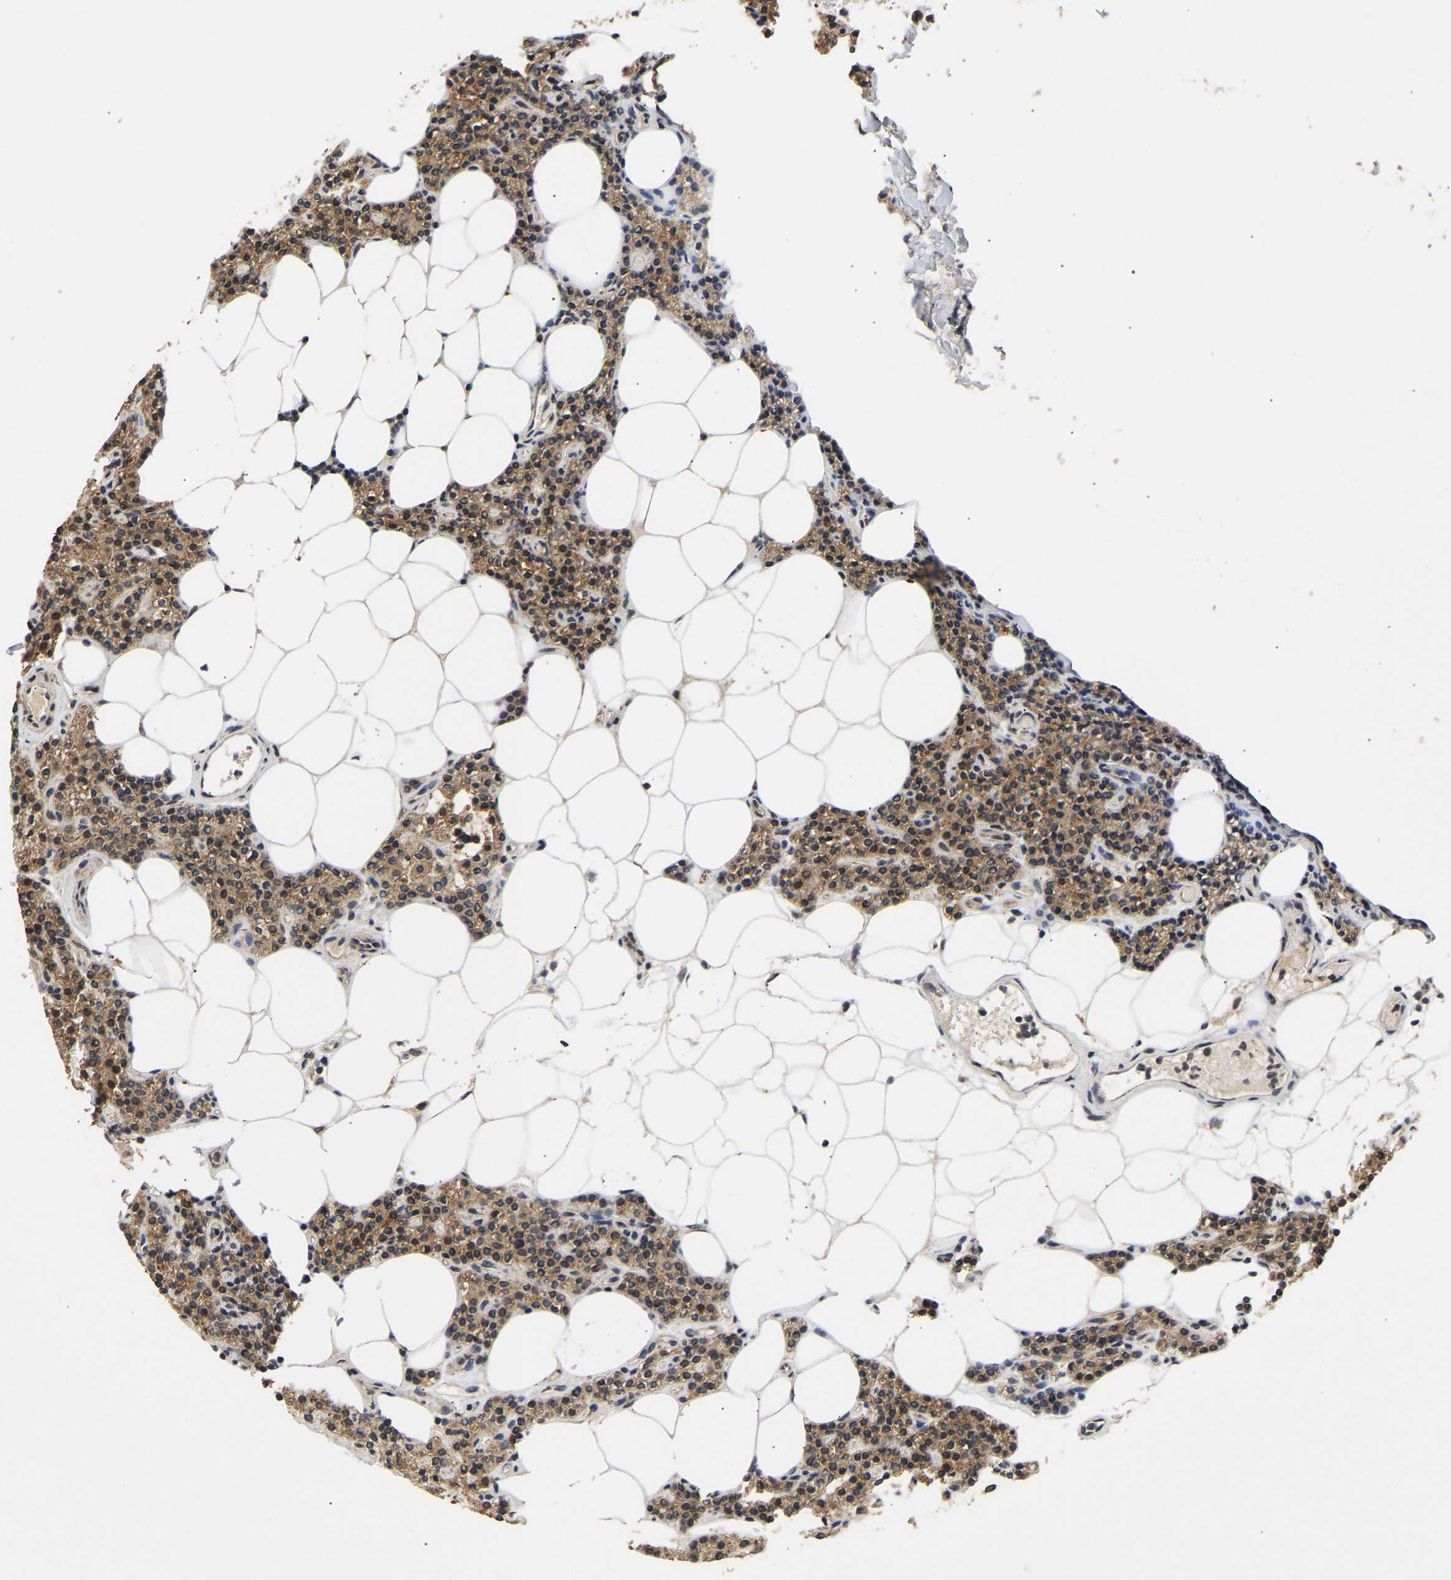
{"staining": {"intensity": "moderate", "quantity": ">75%", "location": "cytoplasmic/membranous"}, "tissue": "parathyroid gland", "cell_type": "Glandular cells", "image_type": "normal", "snomed": [{"axis": "morphology", "description": "Normal tissue, NOS"}, {"axis": "morphology", "description": "Adenoma, NOS"}, {"axis": "topography", "description": "Parathyroid gland"}], "caption": "A high-resolution histopathology image shows immunohistochemistry (IHC) staining of normal parathyroid gland, which reveals moderate cytoplasmic/membranous staining in about >75% of glandular cells.", "gene": "AIMP2", "patient": {"sex": "female", "age": 70}}